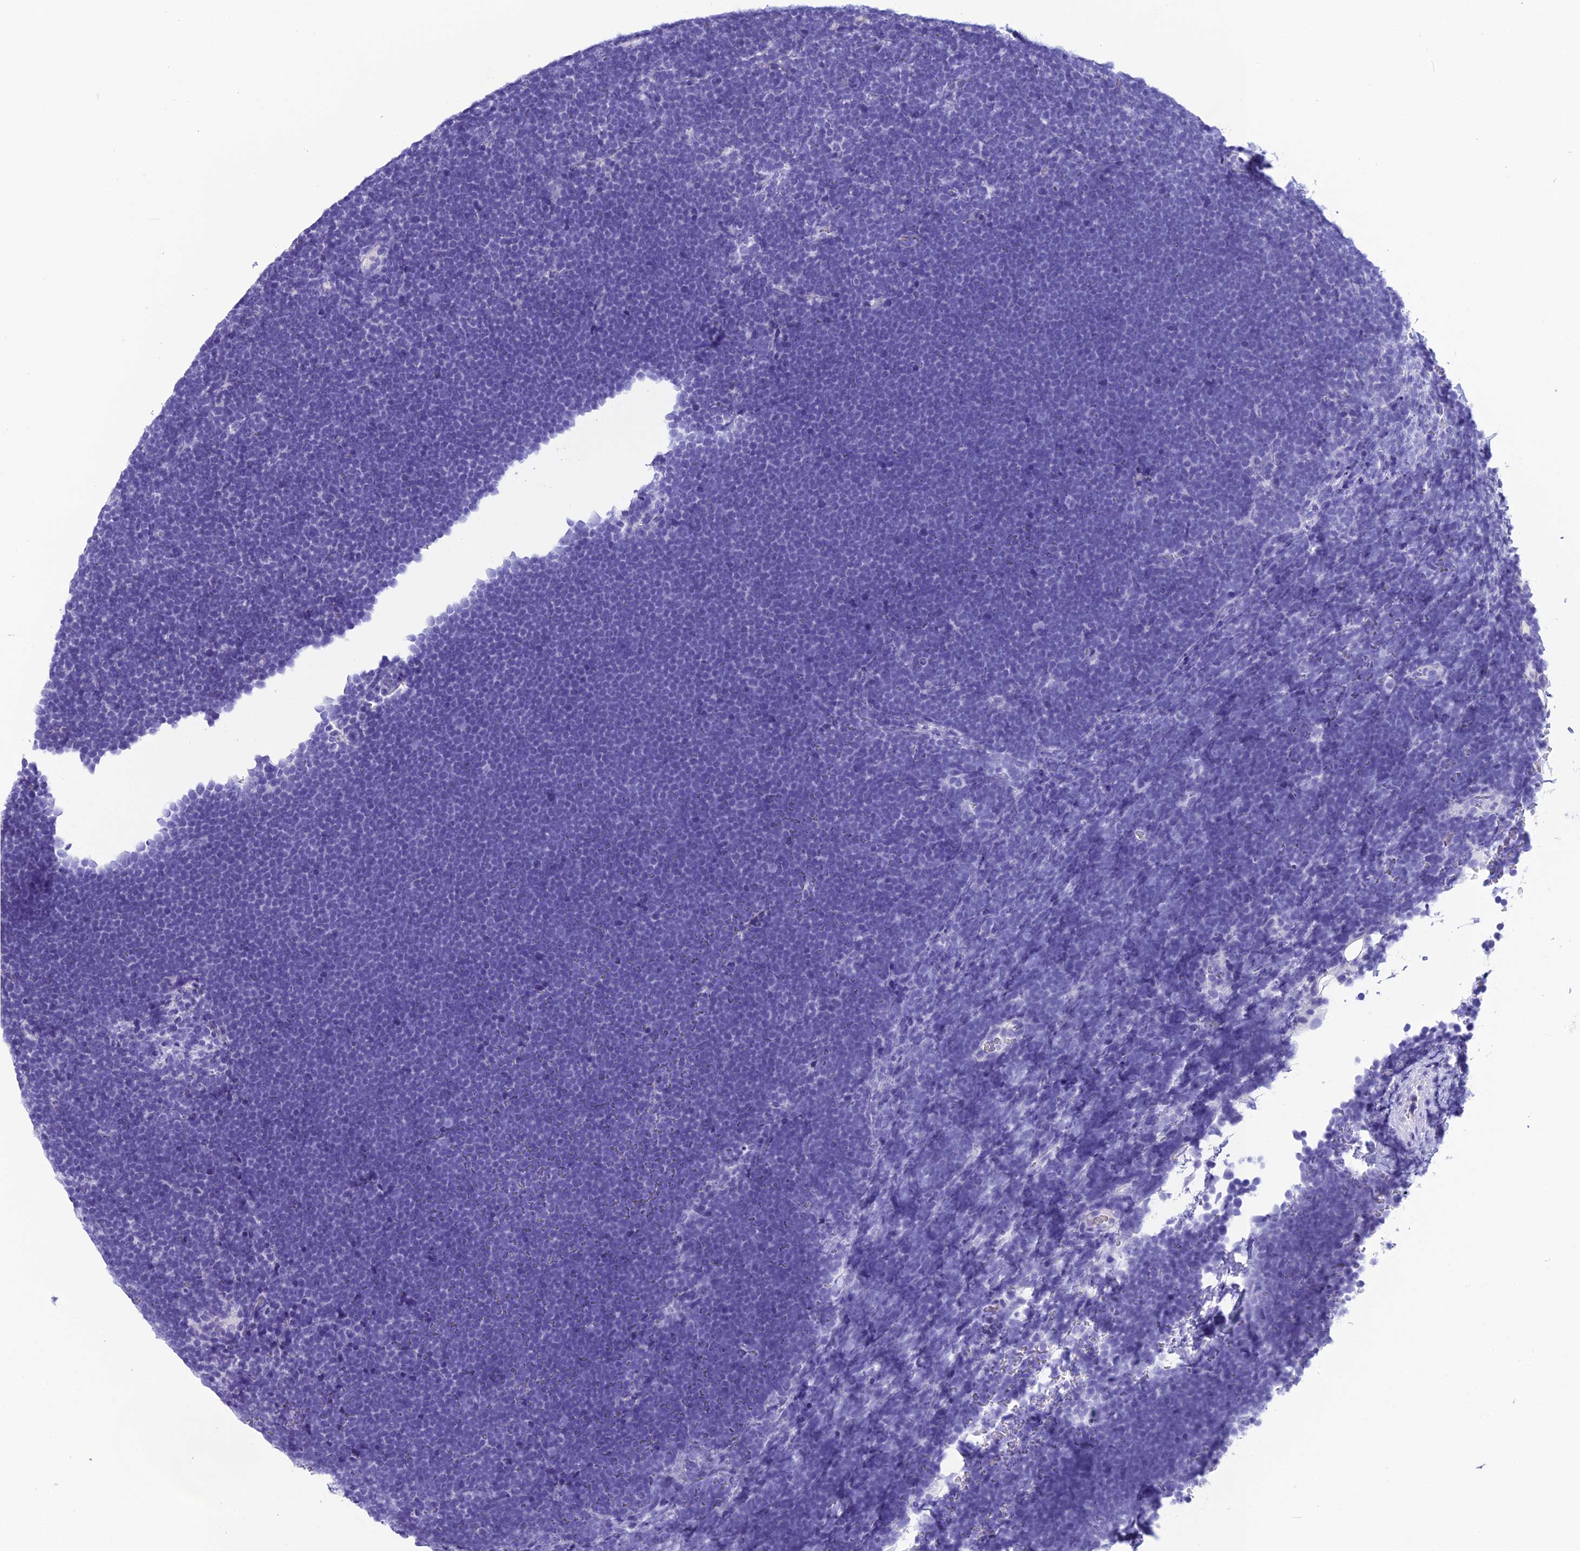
{"staining": {"intensity": "negative", "quantity": "none", "location": "none"}, "tissue": "lymphoma", "cell_type": "Tumor cells", "image_type": "cancer", "snomed": [{"axis": "morphology", "description": "Malignant lymphoma, non-Hodgkin's type, High grade"}, {"axis": "topography", "description": "Lymph node"}], "caption": "This is an immunohistochemistry (IHC) micrograph of human lymphoma. There is no staining in tumor cells.", "gene": "TRAM1L1", "patient": {"sex": "male", "age": 13}}